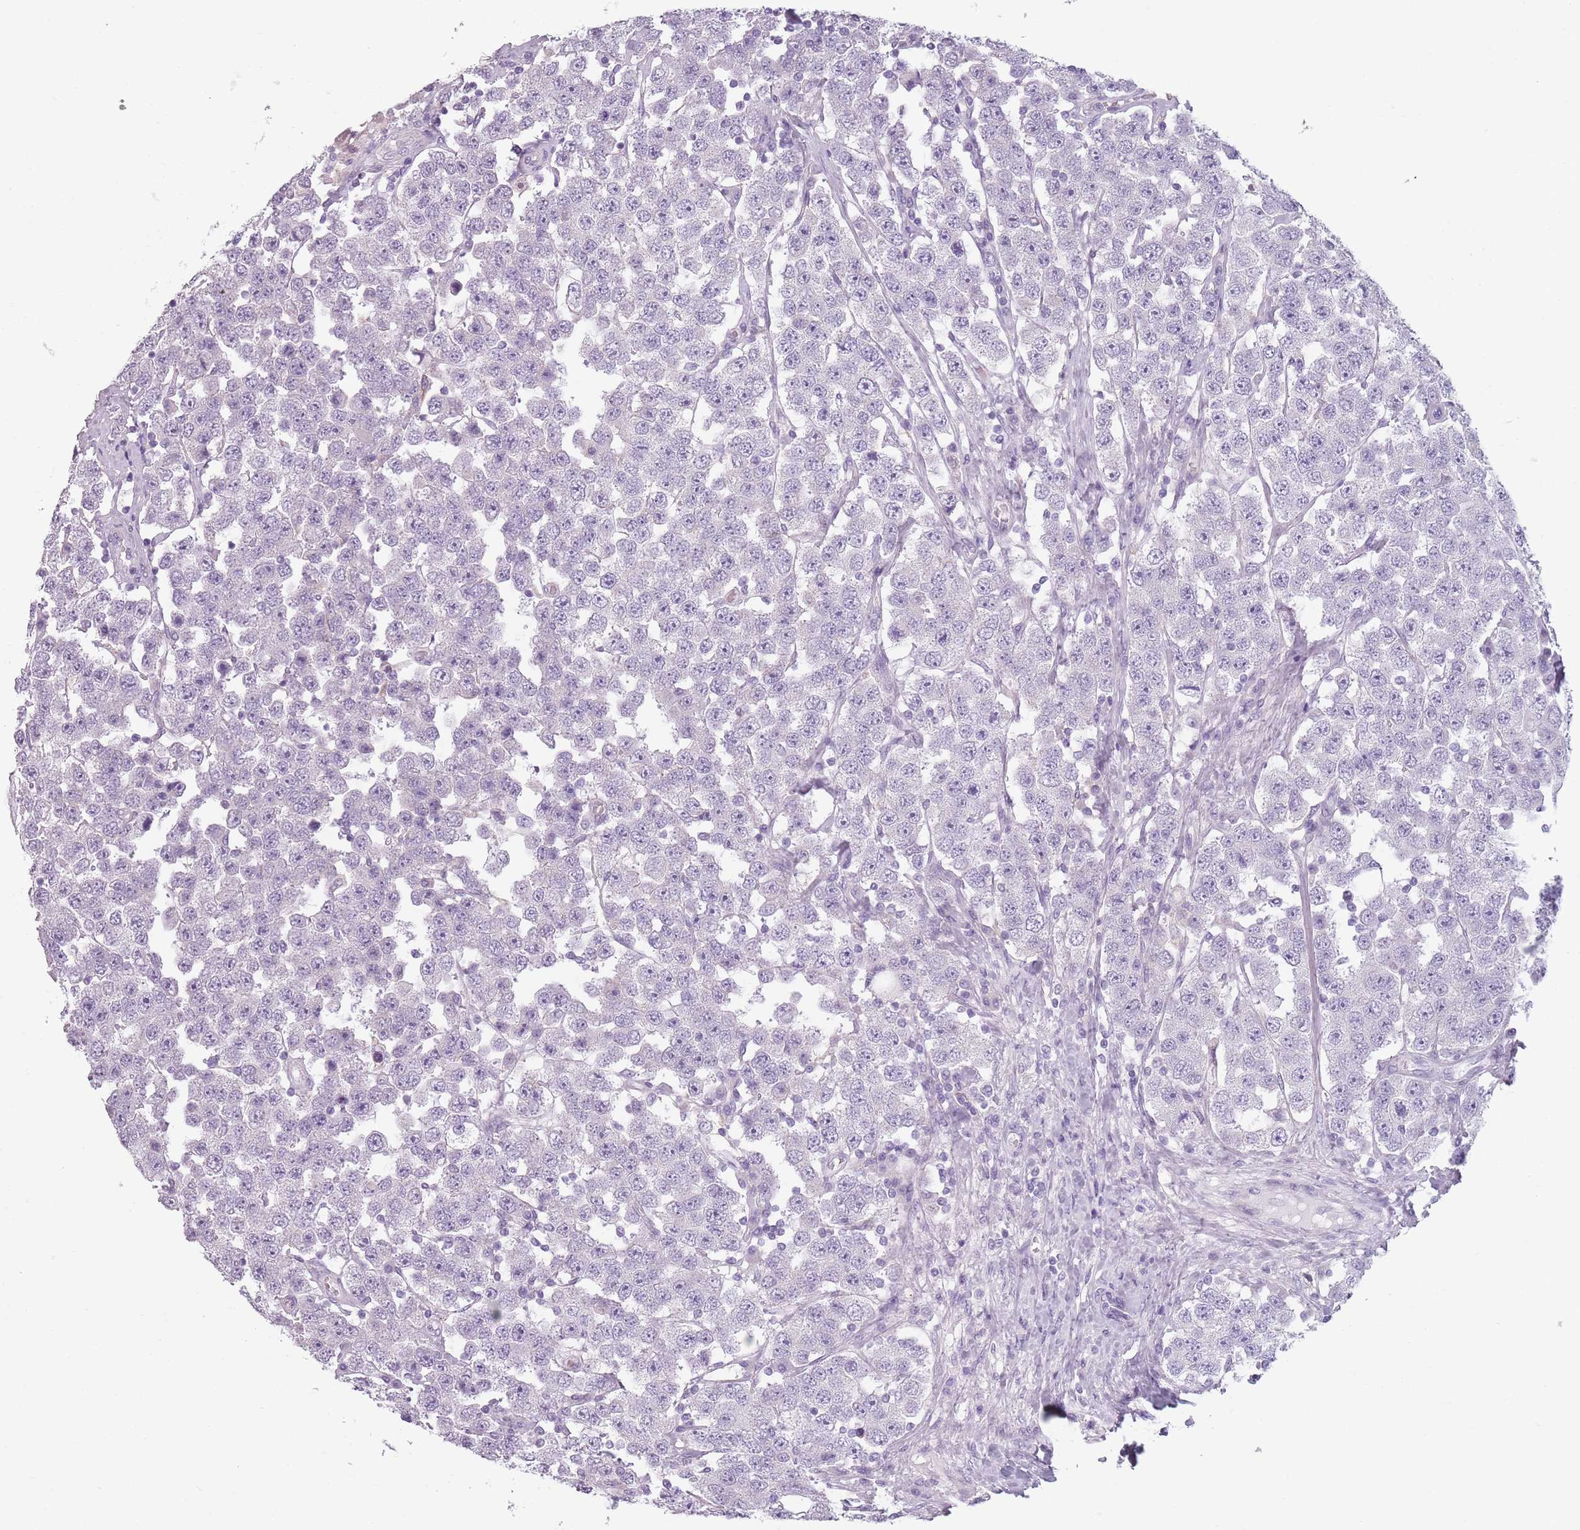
{"staining": {"intensity": "negative", "quantity": "none", "location": "none"}, "tissue": "testis cancer", "cell_type": "Tumor cells", "image_type": "cancer", "snomed": [{"axis": "morphology", "description": "Seminoma, NOS"}, {"axis": "topography", "description": "Testis"}], "caption": "Tumor cells show no significant protein positivity in testis seminoma.", "gene": "MEGF8", "patient": {"sex": "male", "age": 28}}